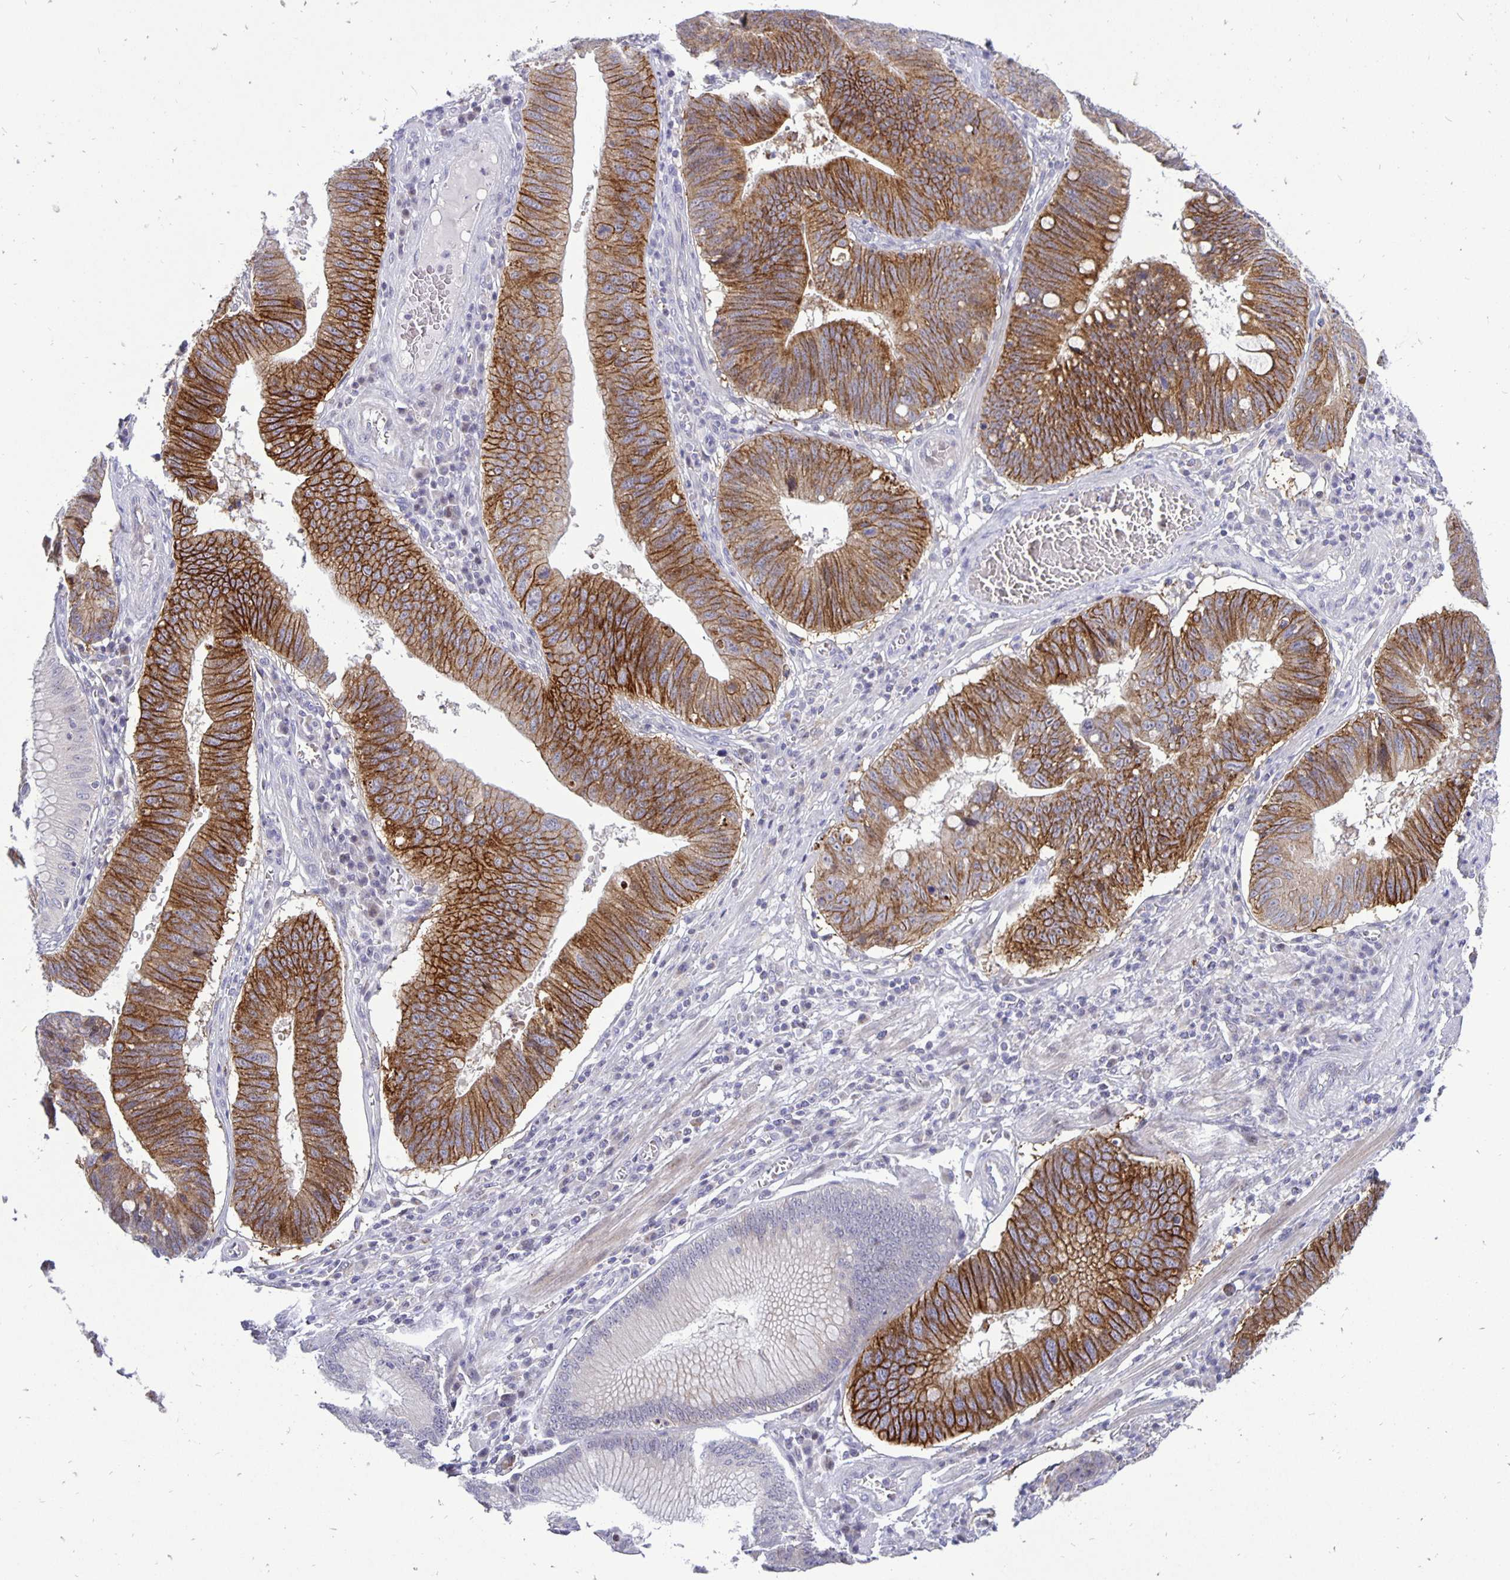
{"staining": {"intensity": "moderate", "quantity": "25%-75%", "location": "cytoplasmic/membranous"}, "tissue": "stomach cancer", "cell_type": "Tumor cells", "image_type": "cancer", "snomed": [{"axis": "morphology", "description": "Adenocarcinoma, NOS"}, {"axis": "topography", "description": "Stomach"}], "caption": "Moderate cytoplasmic/membranous positivity for a protein is appreciated in about 25%-75% of tumor cells of stomach cancer using immunohistochemistry.", "gene": "ERBB2", "patient": {"sex": "male", "age": 59}}